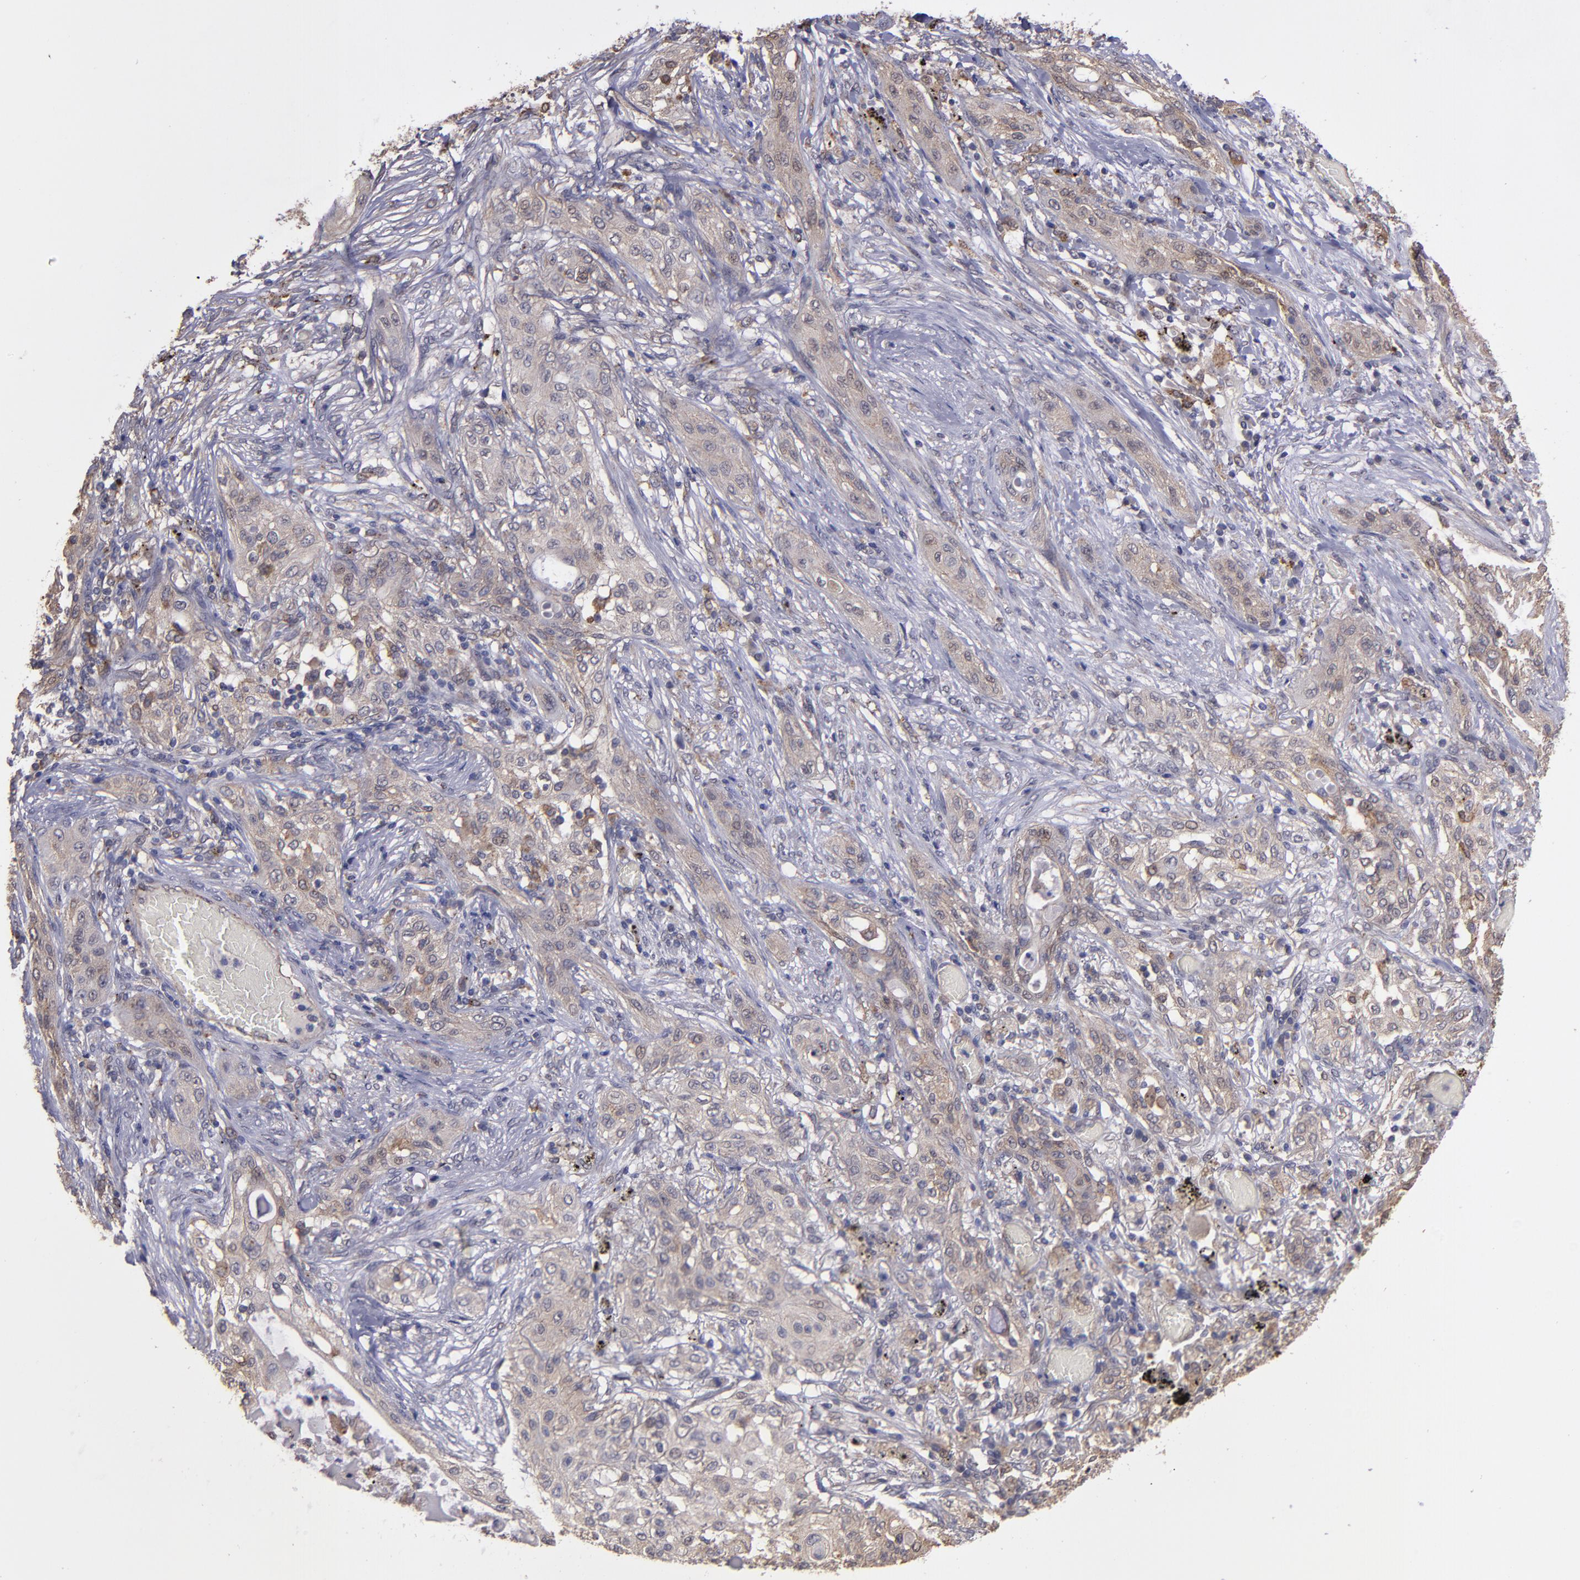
{"staining": {"intensity": "weak", "quantity": ">75%", "location": "cytoplasmic/membranous"}, "tissue": "lung cancer", "cell_type": "Tumor cells", "image_type": "cancer", "snomed": [{"axis": "morphology", "description": "Squamous cell carcinoma, NOS"}, {"axis": "topography", "description": "Lung"}], "caption": "Immunohistochemical staining of human squamous cell carcinoma (lung) displays low levels of weak cytoplasmic/membranous staining in about >75% of tumor cells.", "gene": "SIPA1L1", "patient": {"sex": "female", "age": 47}}